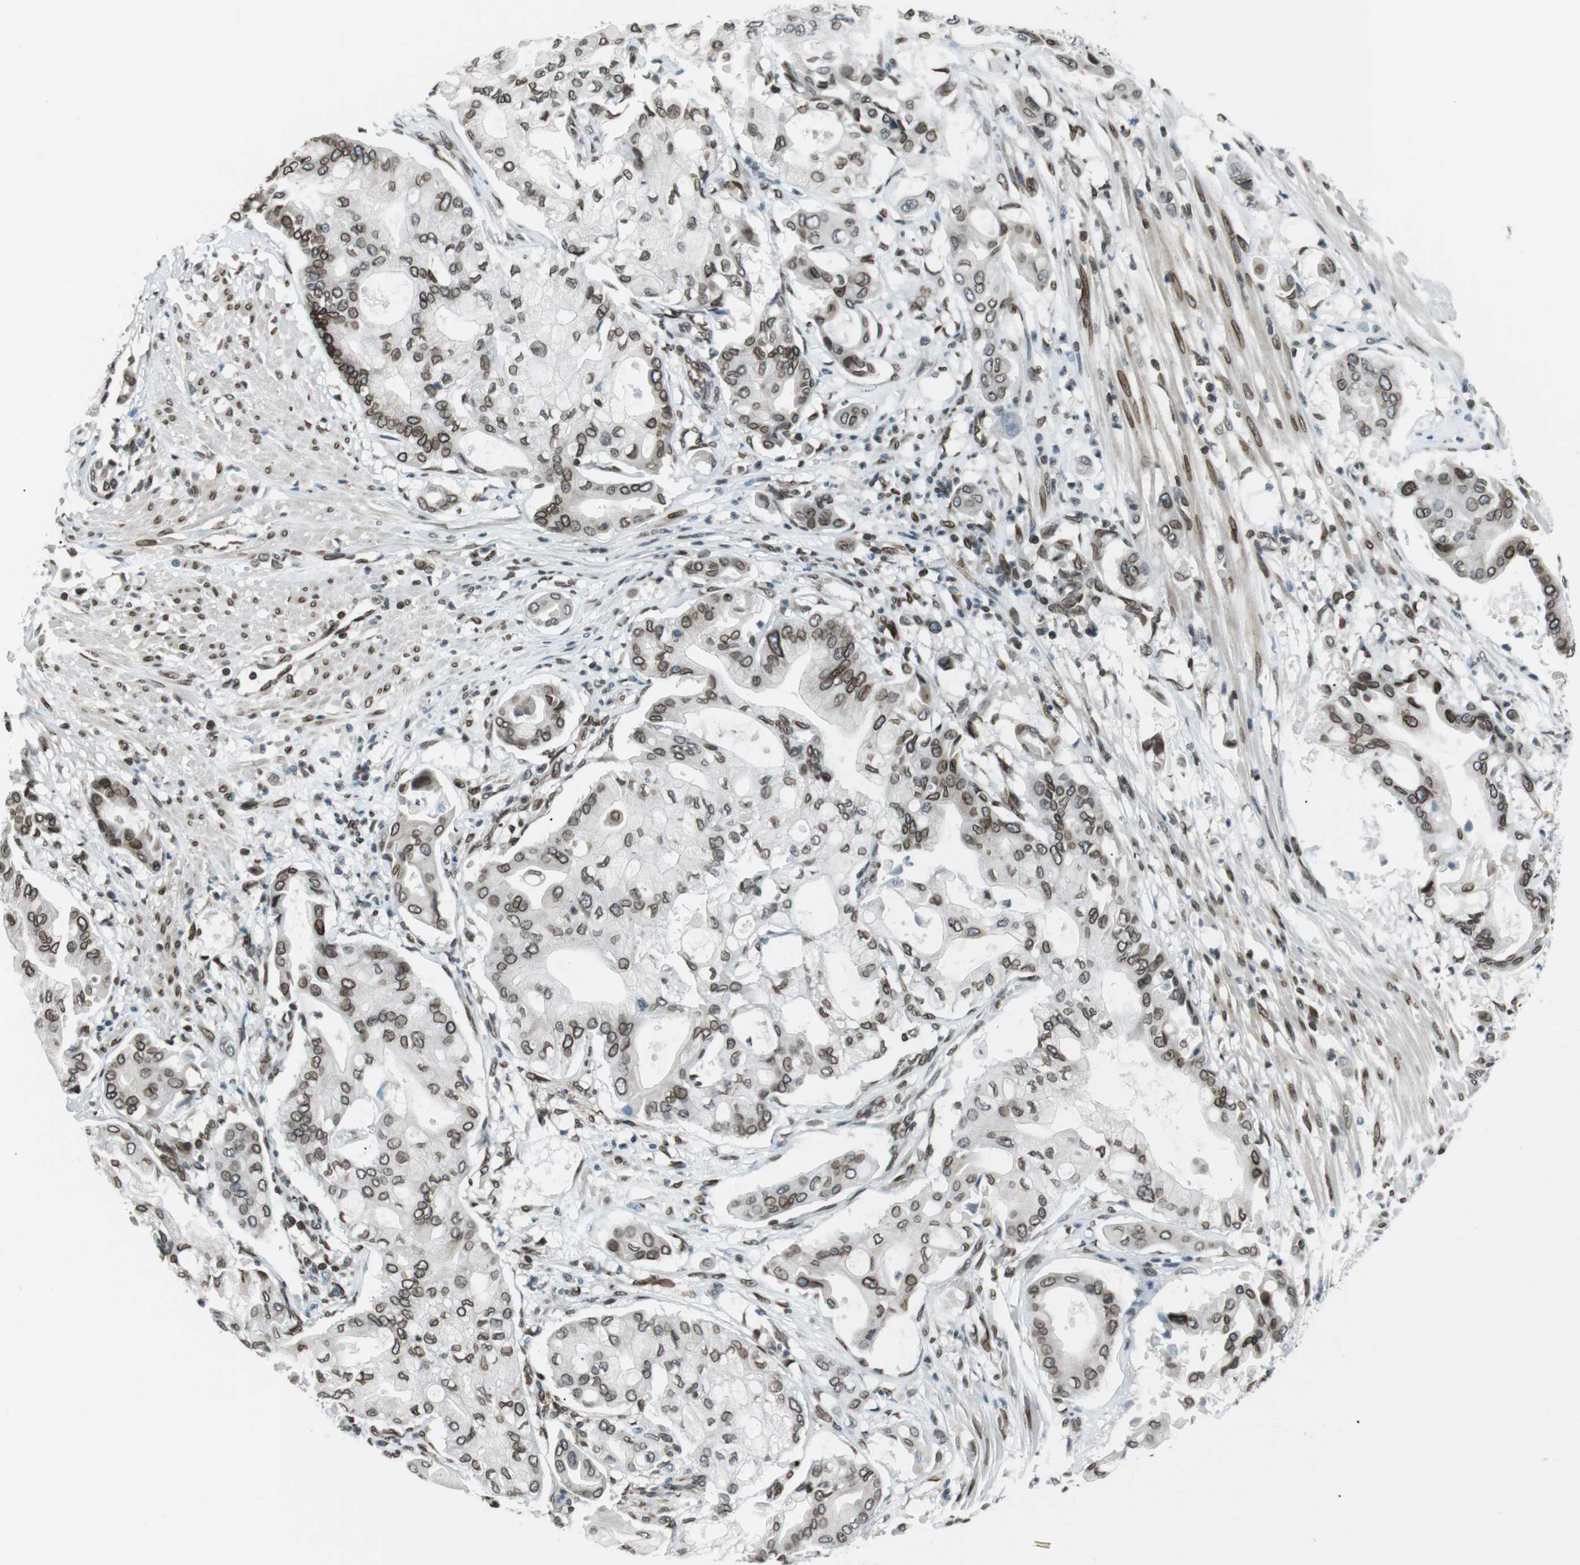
{"staining": {"intensity": "moderate", "quantity": ">75%", "location": "cytoplasmic/membranous,nuclear"}, "tissue": "pancreatic cancer", "cell_type": "Tumor cells", "image_type": "cancer", "snomed": [{"axis": "morphology", "description": "Adenocarcinoma, NOS"}, {"axis": "morphology", "description": "Adenocarcinoma, metastatic, NOS"}, {"axis": "topography", "description": "Lymph node"}, {"axis": "topography", "description": "Pancreas"}, {"axis": "topography", "description": "Duodenum"}], "caption": "Adenocarcinoma (pancreatic) stained for a protein displays moderate cytoplasmic/membranous and nuclear positivity in tumor cells. (DAB IHC with brightfield microscopy, high magnification).", "gene": "TMX4", "patient": {"sex": "female", "age": 64}}